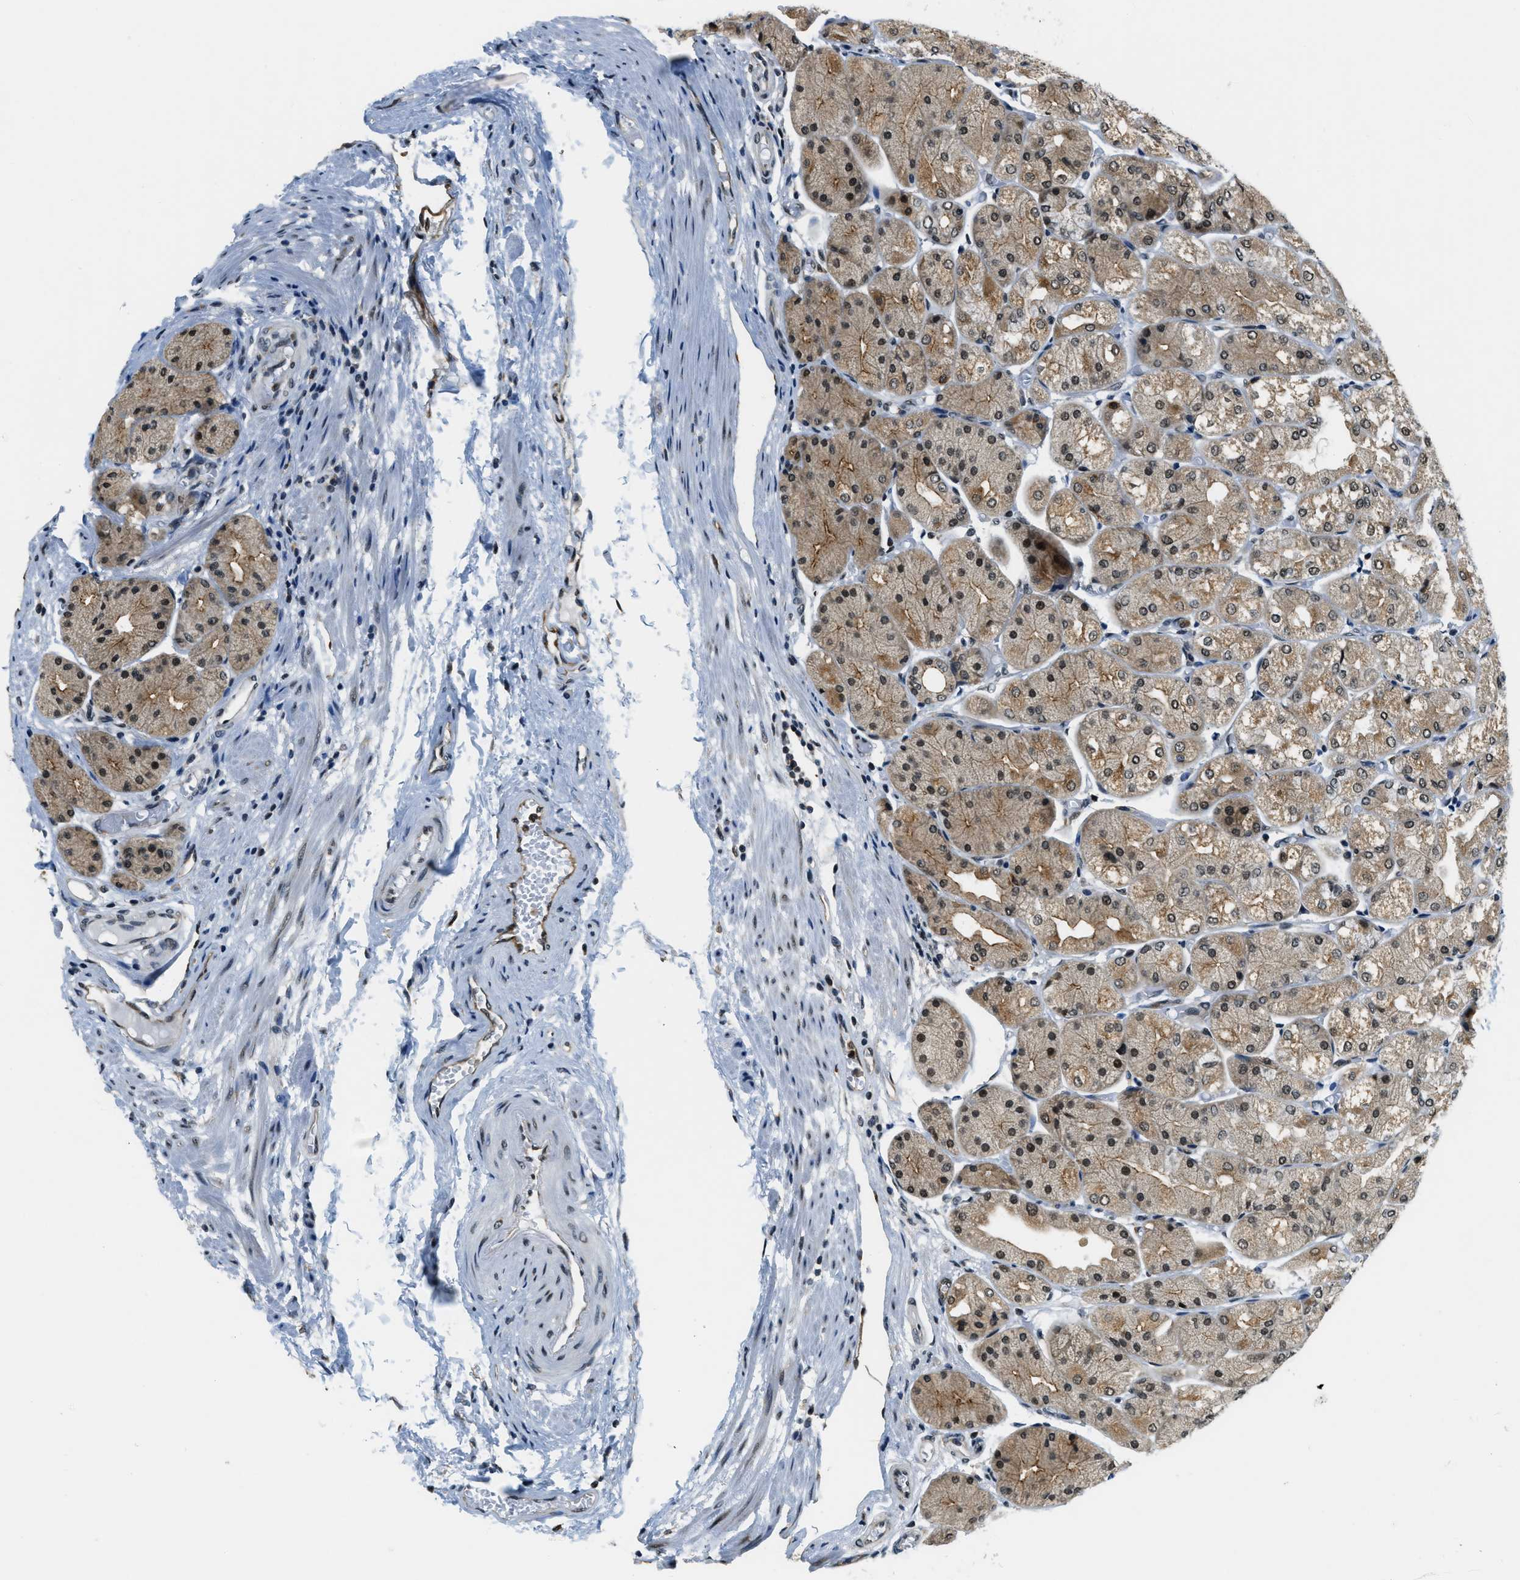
{"staining": {"intensity": "moderate", "quantity": ">75%", "location": "cytoplasmic/membranous,nuclear"}, "tissue": "stomach", "cell_type": "Glandular cells", "image_type": "normal", "snomed": [{"axis": "morphology", "description": "Normal tissue, NOS"}, {"axis": "topography", "description": "Stomach, upper"}], "caption": "Immunohistochemical staining of benign stomach exhibits medium levels of moderate cytoplasmic/membranous,nuclear staining in approximately >75% of glandular cells.", "gene": "RAB11FIP1", "patient": {"sex": "male", "age": 72}}